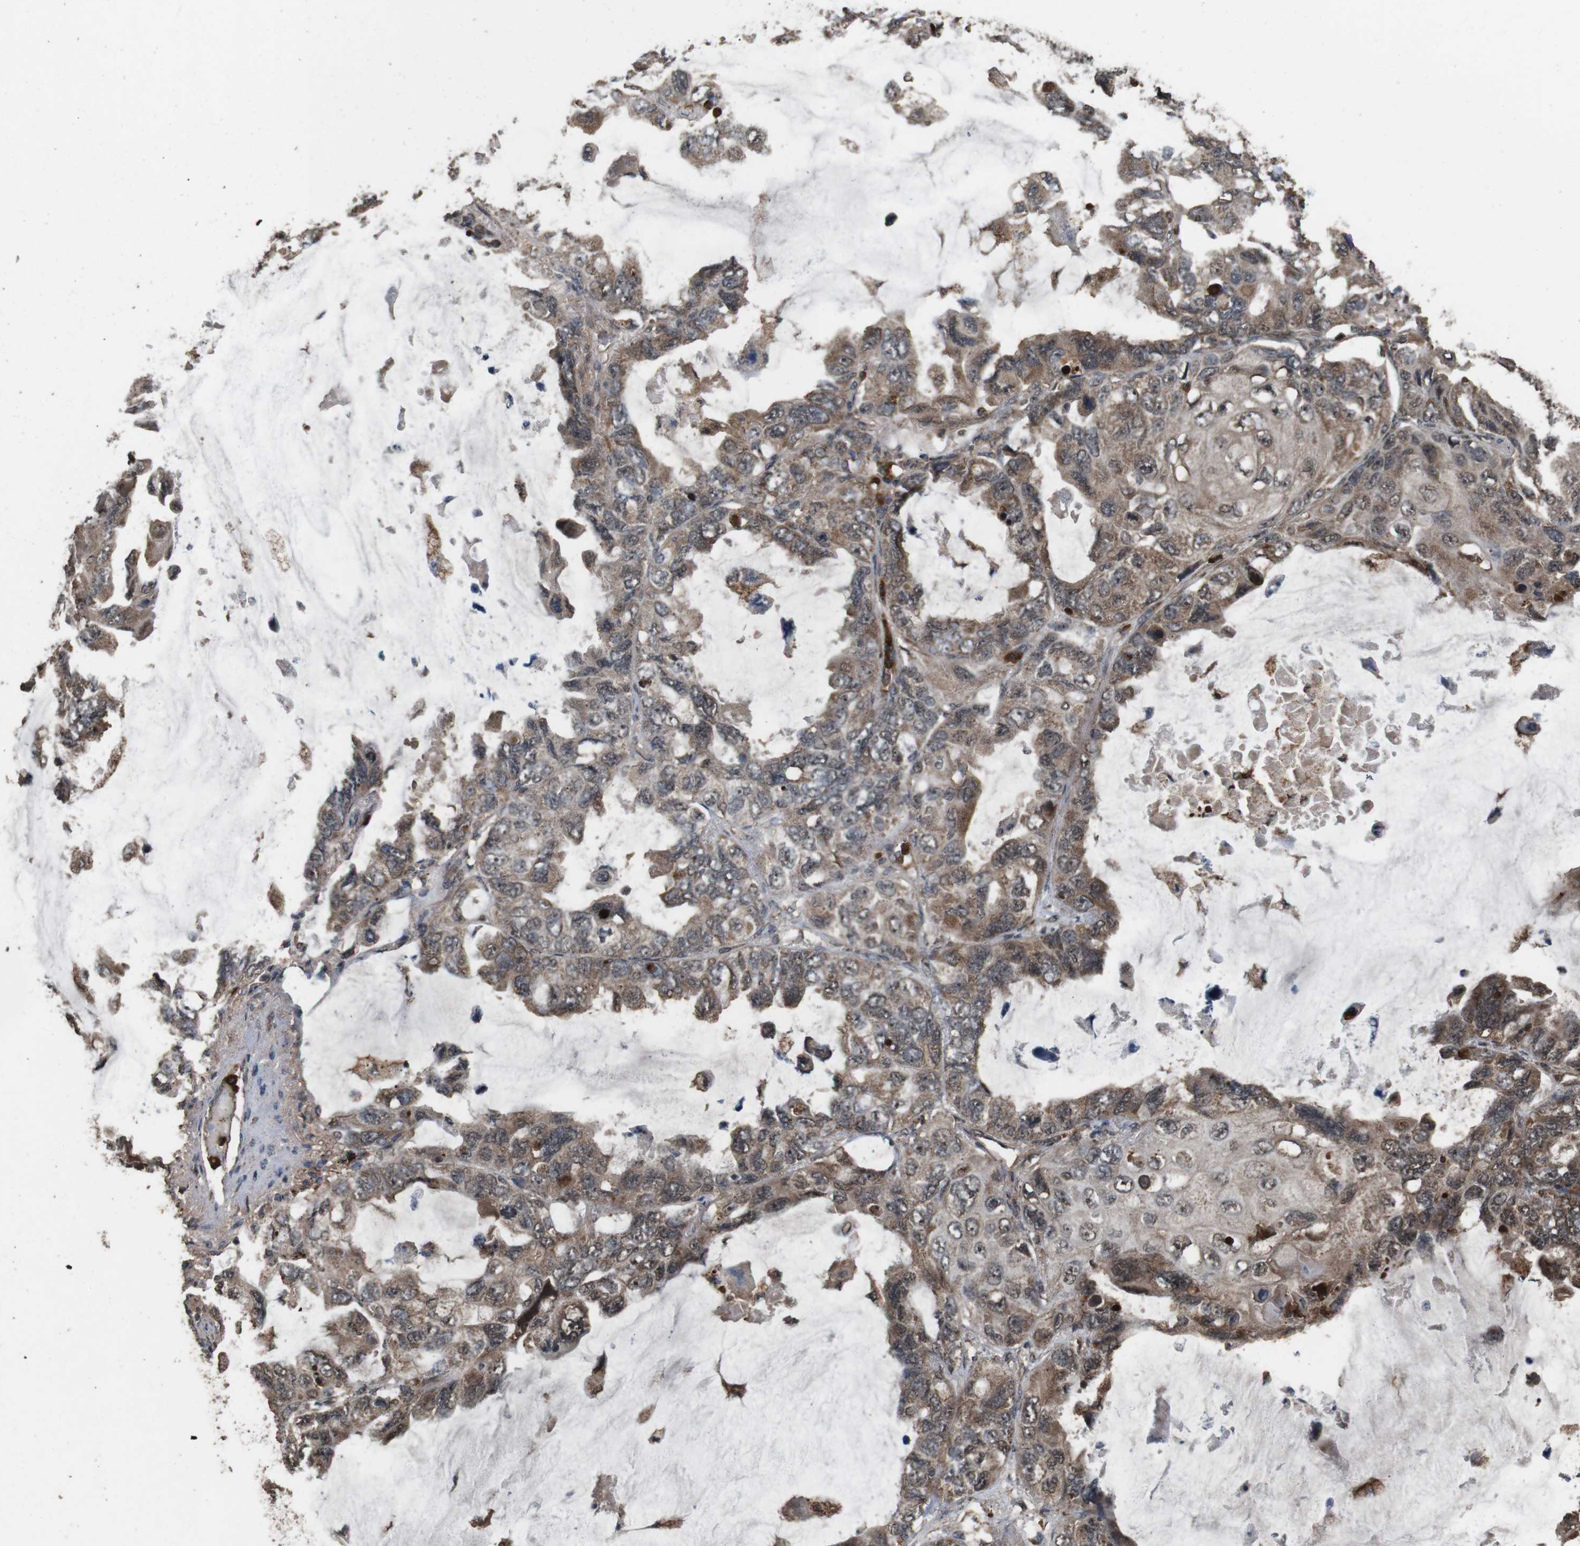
{"staining": {"intensity": "moderate", "quantity": ">75%", "location": "cytoplasmic/membranous"}, "tissue": "lung cancer", "cell_type": "Tumor cells", "image_type": "cancer", "snomed": [{"axis": "morphology", "description": "Squamous cell carcinoma, NOS"}, {"axis": "topography", "description": "Lung"}], "caption": "Moderate cytoplasmic/membranous staining is identified in about >75% of tumor cells in lung cancer.", "gene": "RRAS2", "patient": {"sex": "female", "age": 73}}